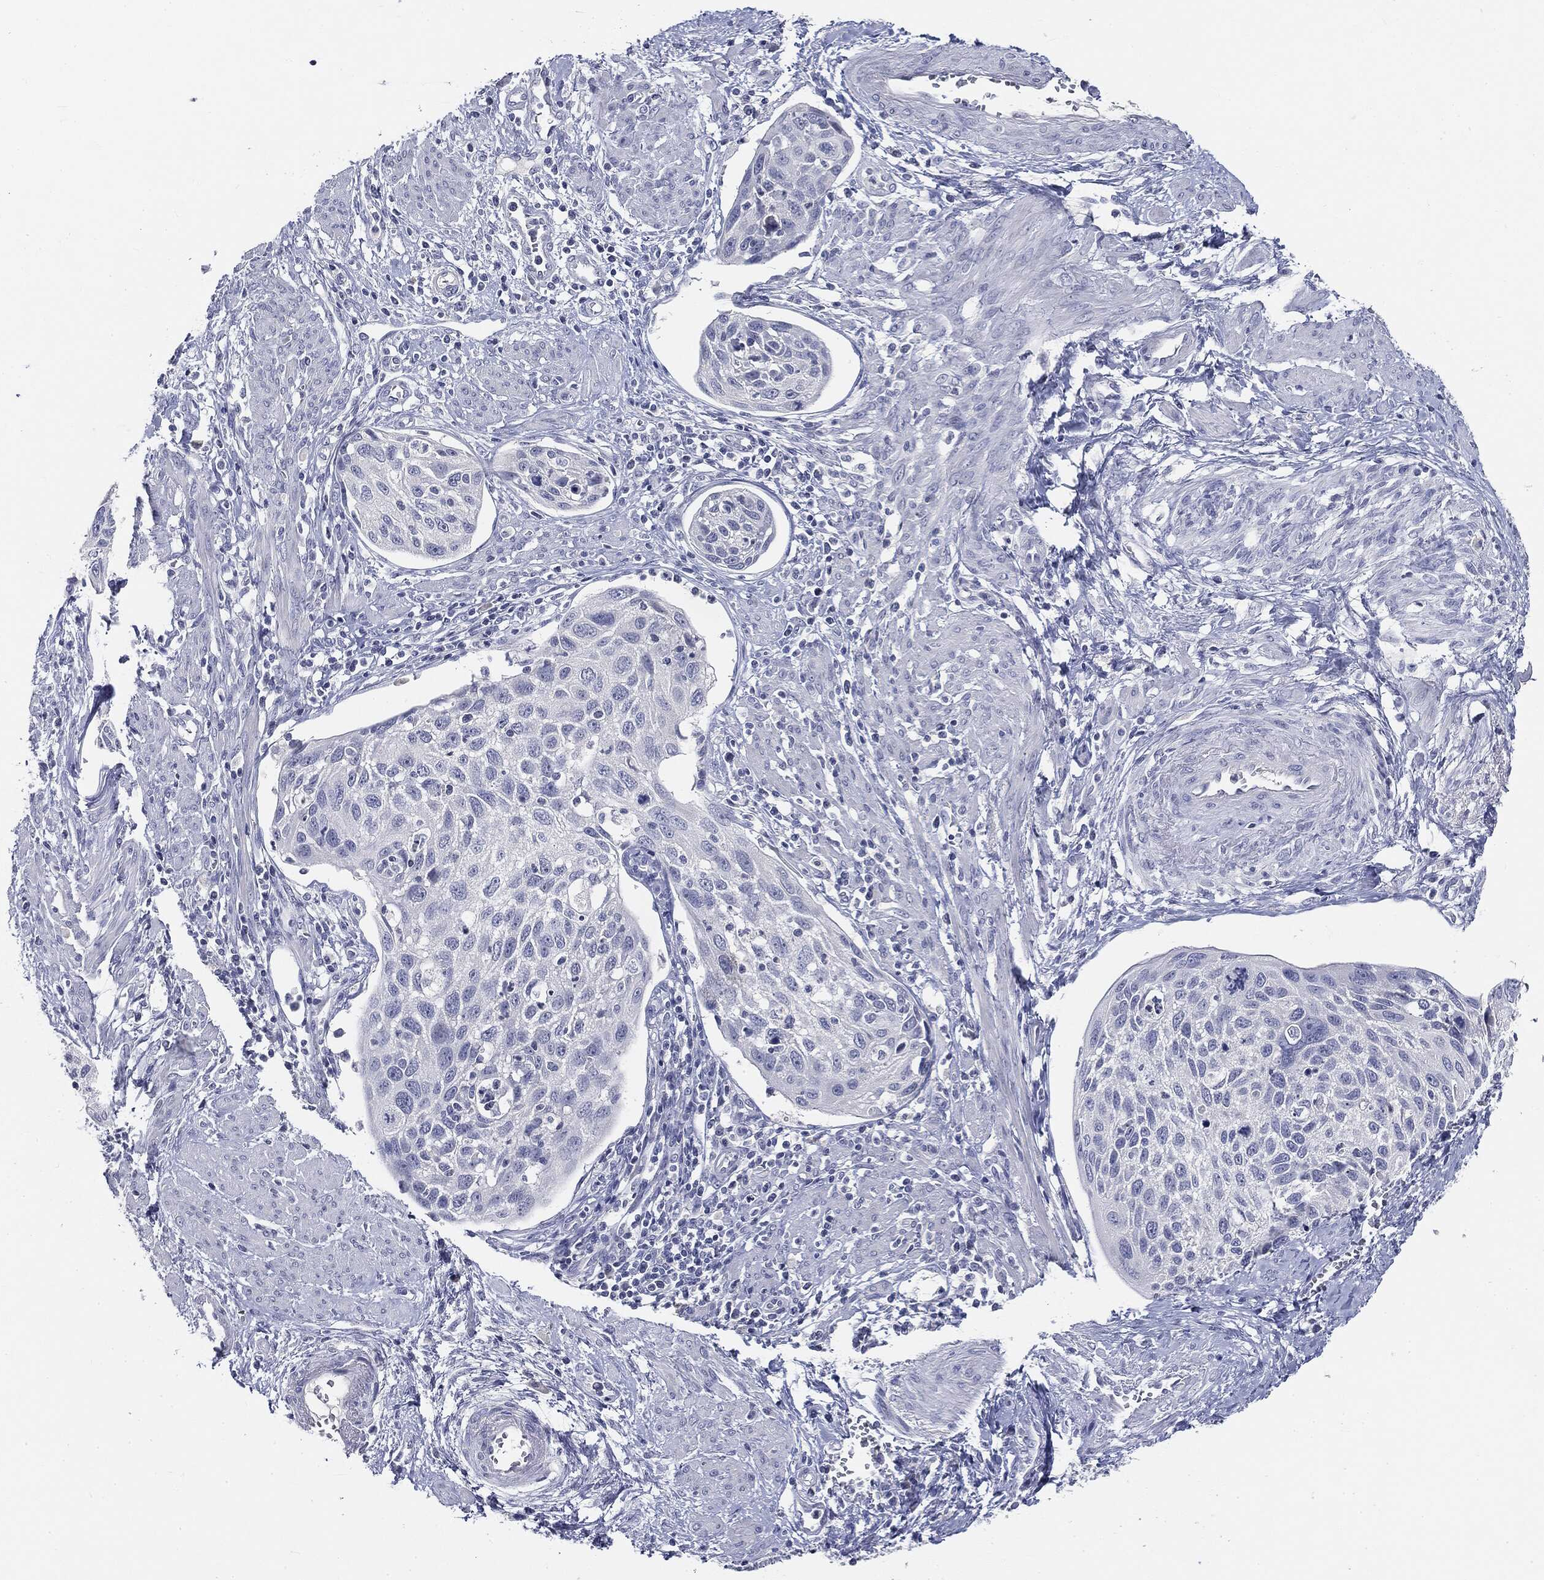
{"staining": {"intensity": "negative", "quantity": "none", "location": "none"}, "tissue": "cervical cancer", "cell_type": "Tumor cells", "image_type": "cancer", "snomed": [{"axis": "morphology", "description": "Squamous cell carcinoma, NOS"}, {"axis": "topography", "description": "Cervix"}], "caption": "DAB (3,3'-diaminobenzidine) immunohistochemical staining of cervical cancer (squamous cell carcinoma) displays no significant positivity in tumor cells.", "gene": "CGB1", "patient": {"sex": "female", "age": 70}}